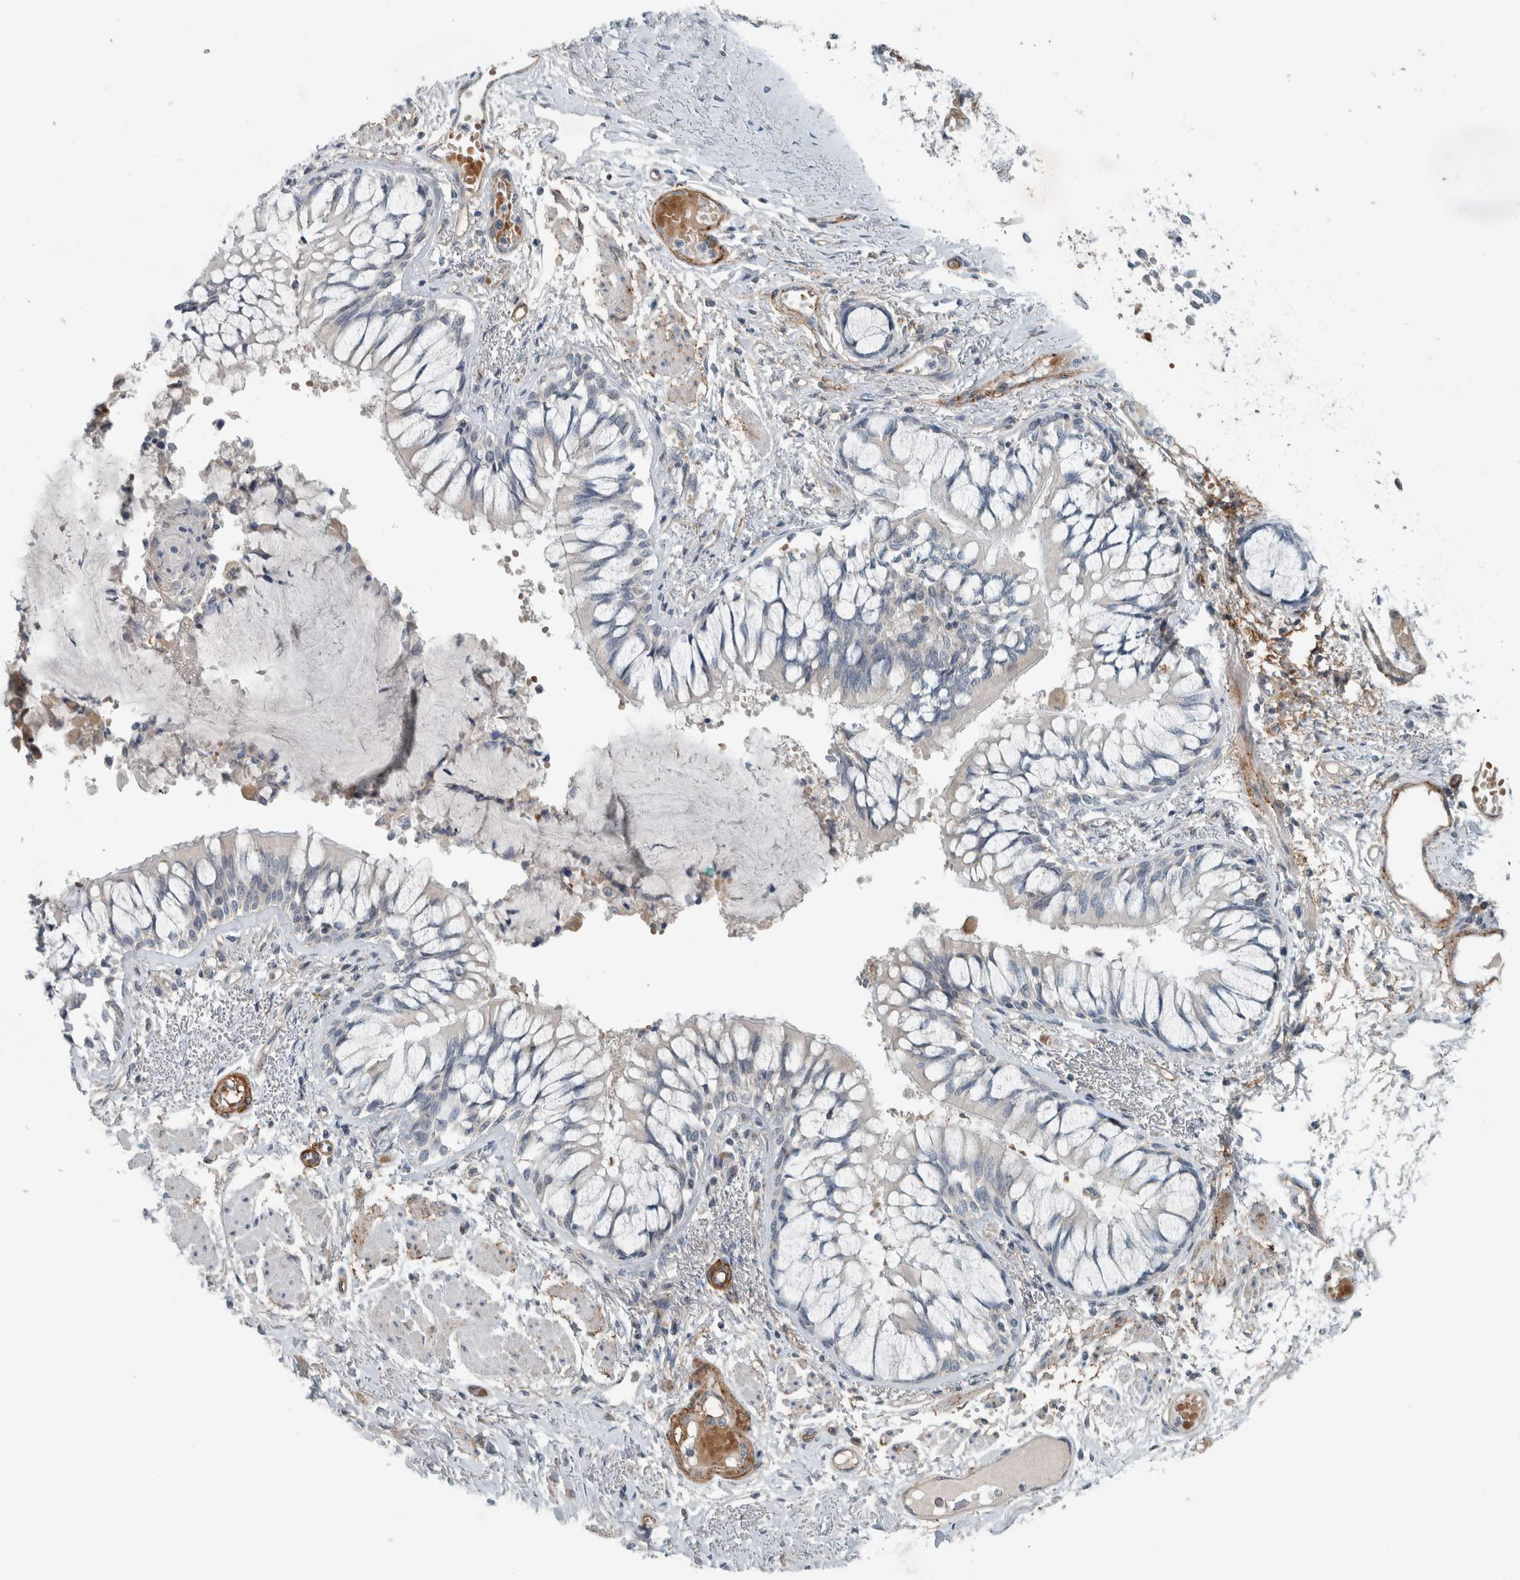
{"staining": {"intensity": "negative", "quantity": "none", "location": "none"}, "tissue": "bronchus", "cell_type": "Respiratory epithelial cells", "image_type": "normal", "snomed": [{"axis": "morphology", "description": "Normal tissue, NOS"}, {"axis": "topography", "description": "Cartilage tissue"}, {"axis": "topography", "description": "Bronchus"}, {"axis": "topography", "description": "Lung"}], "caption": "DAB immunohistochemical staining of unremarkable human bronchus shows no significant positivity in respiratory epithelial cells. (Stains: DAB (3,3'-diaminobenzidine) immunohistochemistry (IHC) with hematoxylin counter stain, Microscopy: brightfield microscopy at high magnification).", "gene": "JADE2", "patient": {"sex": "male", "age": 64}}